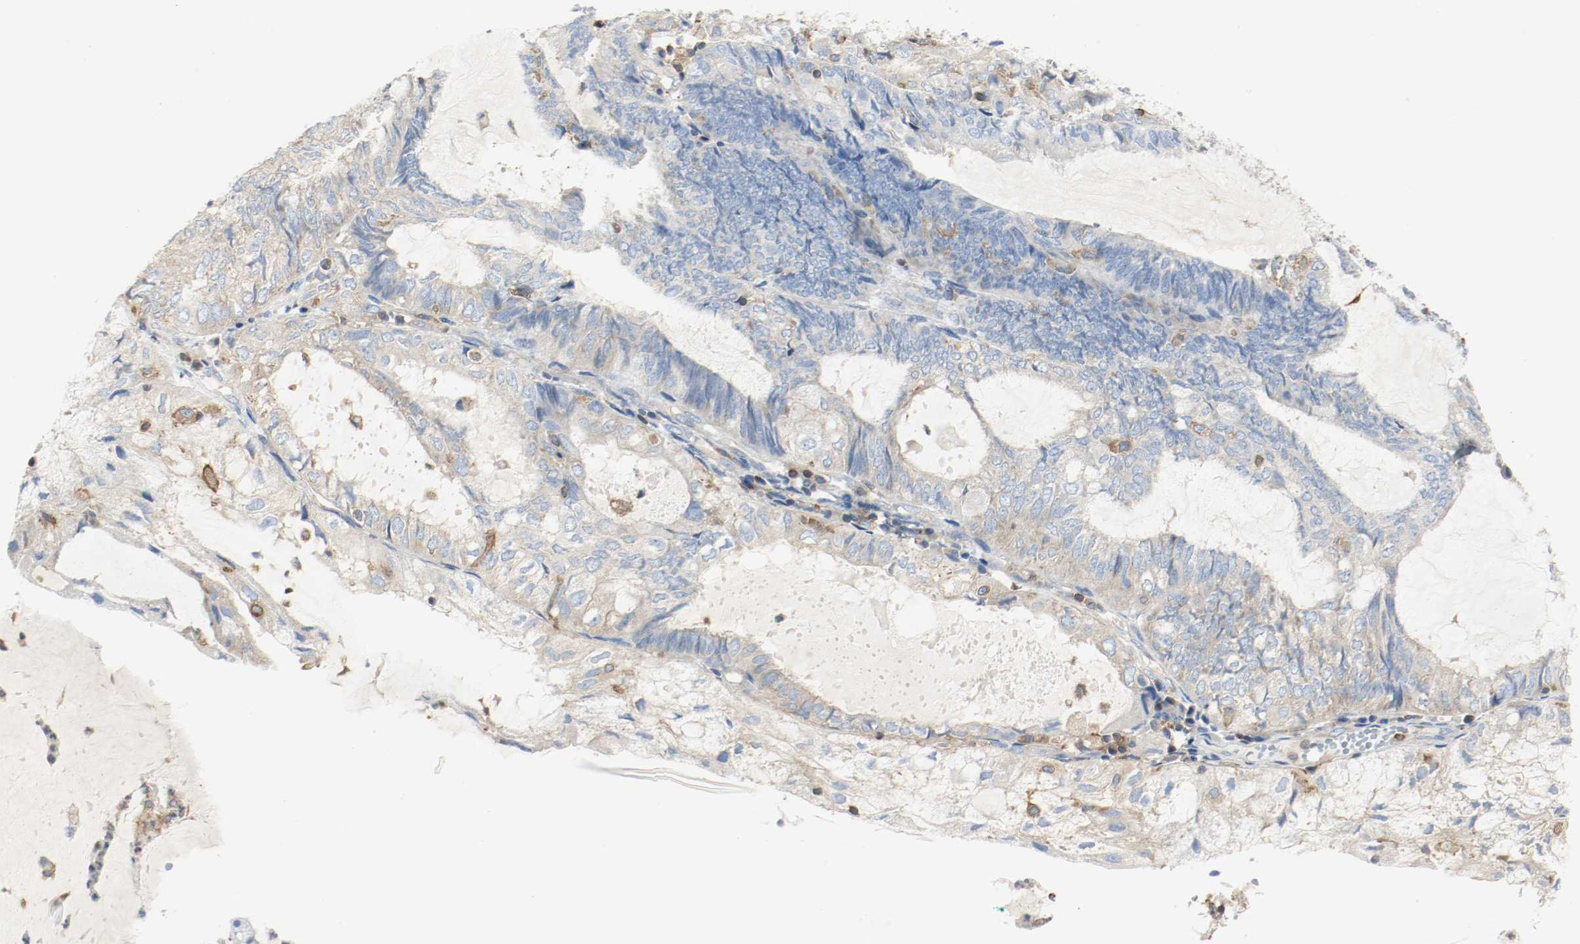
{"staining": {"intensity": "weak", "quantity": "25%-75%", "location": "cytoplasmic/membranous"}, "tissue": "endometrial cancer", "cell_type": "Tumor cells", "image_type": "cancer", "snomed": [{"axis": "morphology", "description": "Adenocarcinoma, NOS"}, {"axis": "topography", "description": "Endometrium"}], "caption": "Tumor cells demonstrate low levels of weak cytoplasmic/membranous positivity in approximately 25%-75% of cells in endometrial adenocarcinoma.", "gene": "ARPC1B", "patient": {"sex": "female", "age": 81}}